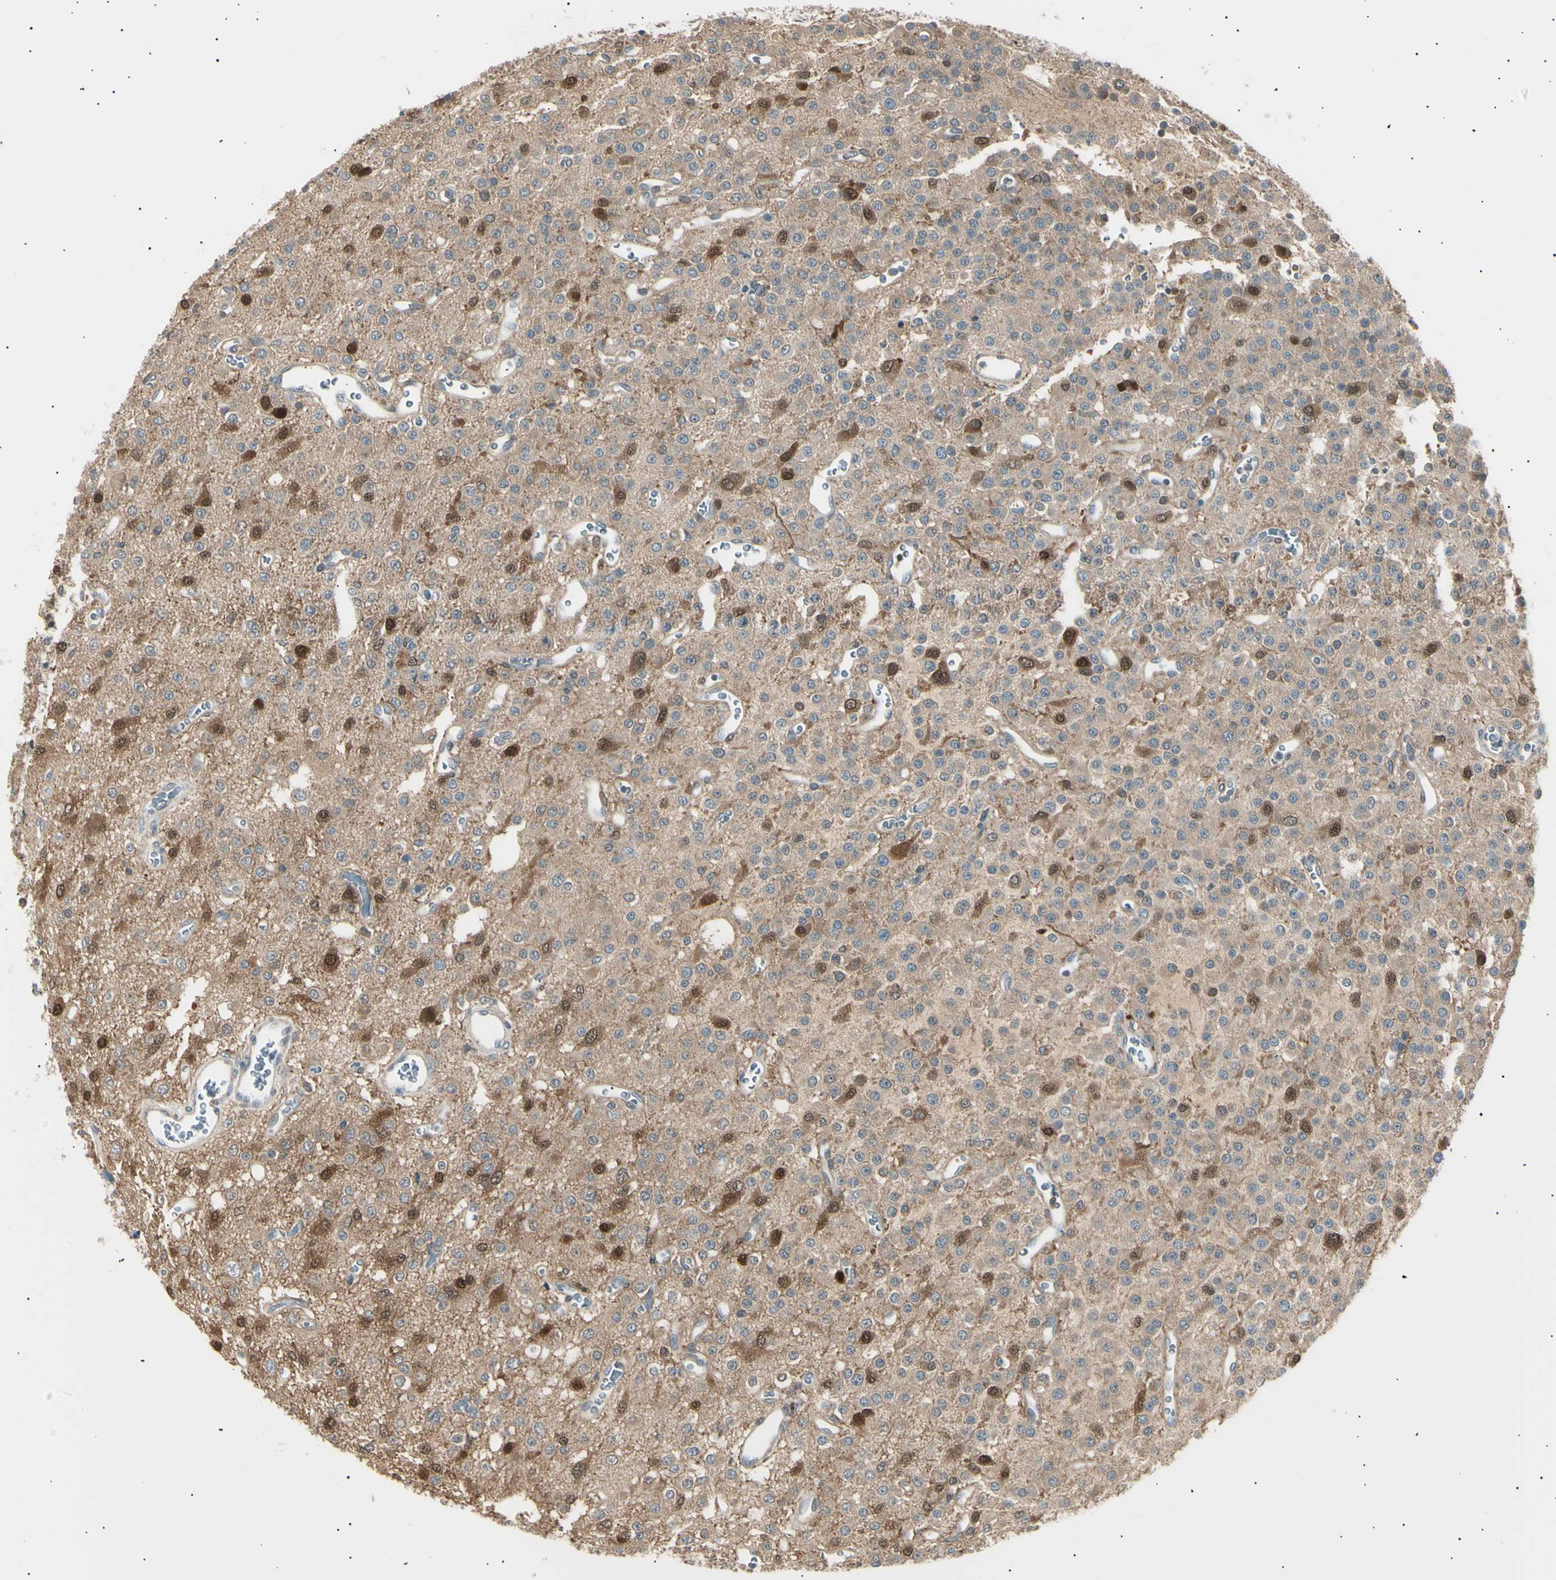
{"staining": {"intensity": "moderate", "quantity": ">75%", "location": "cytoplasmic/membranous,nuclear"}, "tissue": "glioma", "cell_type": "Tumor cells", "image_type": "cancer", "snomed": [{"axis": "morphology", "description": "Glioma, malignant, Low grade"}, {"axis": "topography", "description": "Brain"}], "caption": "Malignant low-grade glioma stained with immunohistochemistry (IHC) exhibits moderate cytoplasmic/membranous and nuclear staining in approximately >75% of tumor cells. (DAB (3,3'-diaminobenzidine) IHC with brightfield microscopy, high magnification).", "gene": "LHPP", "patient": {"sex": "male", "age": 38}}